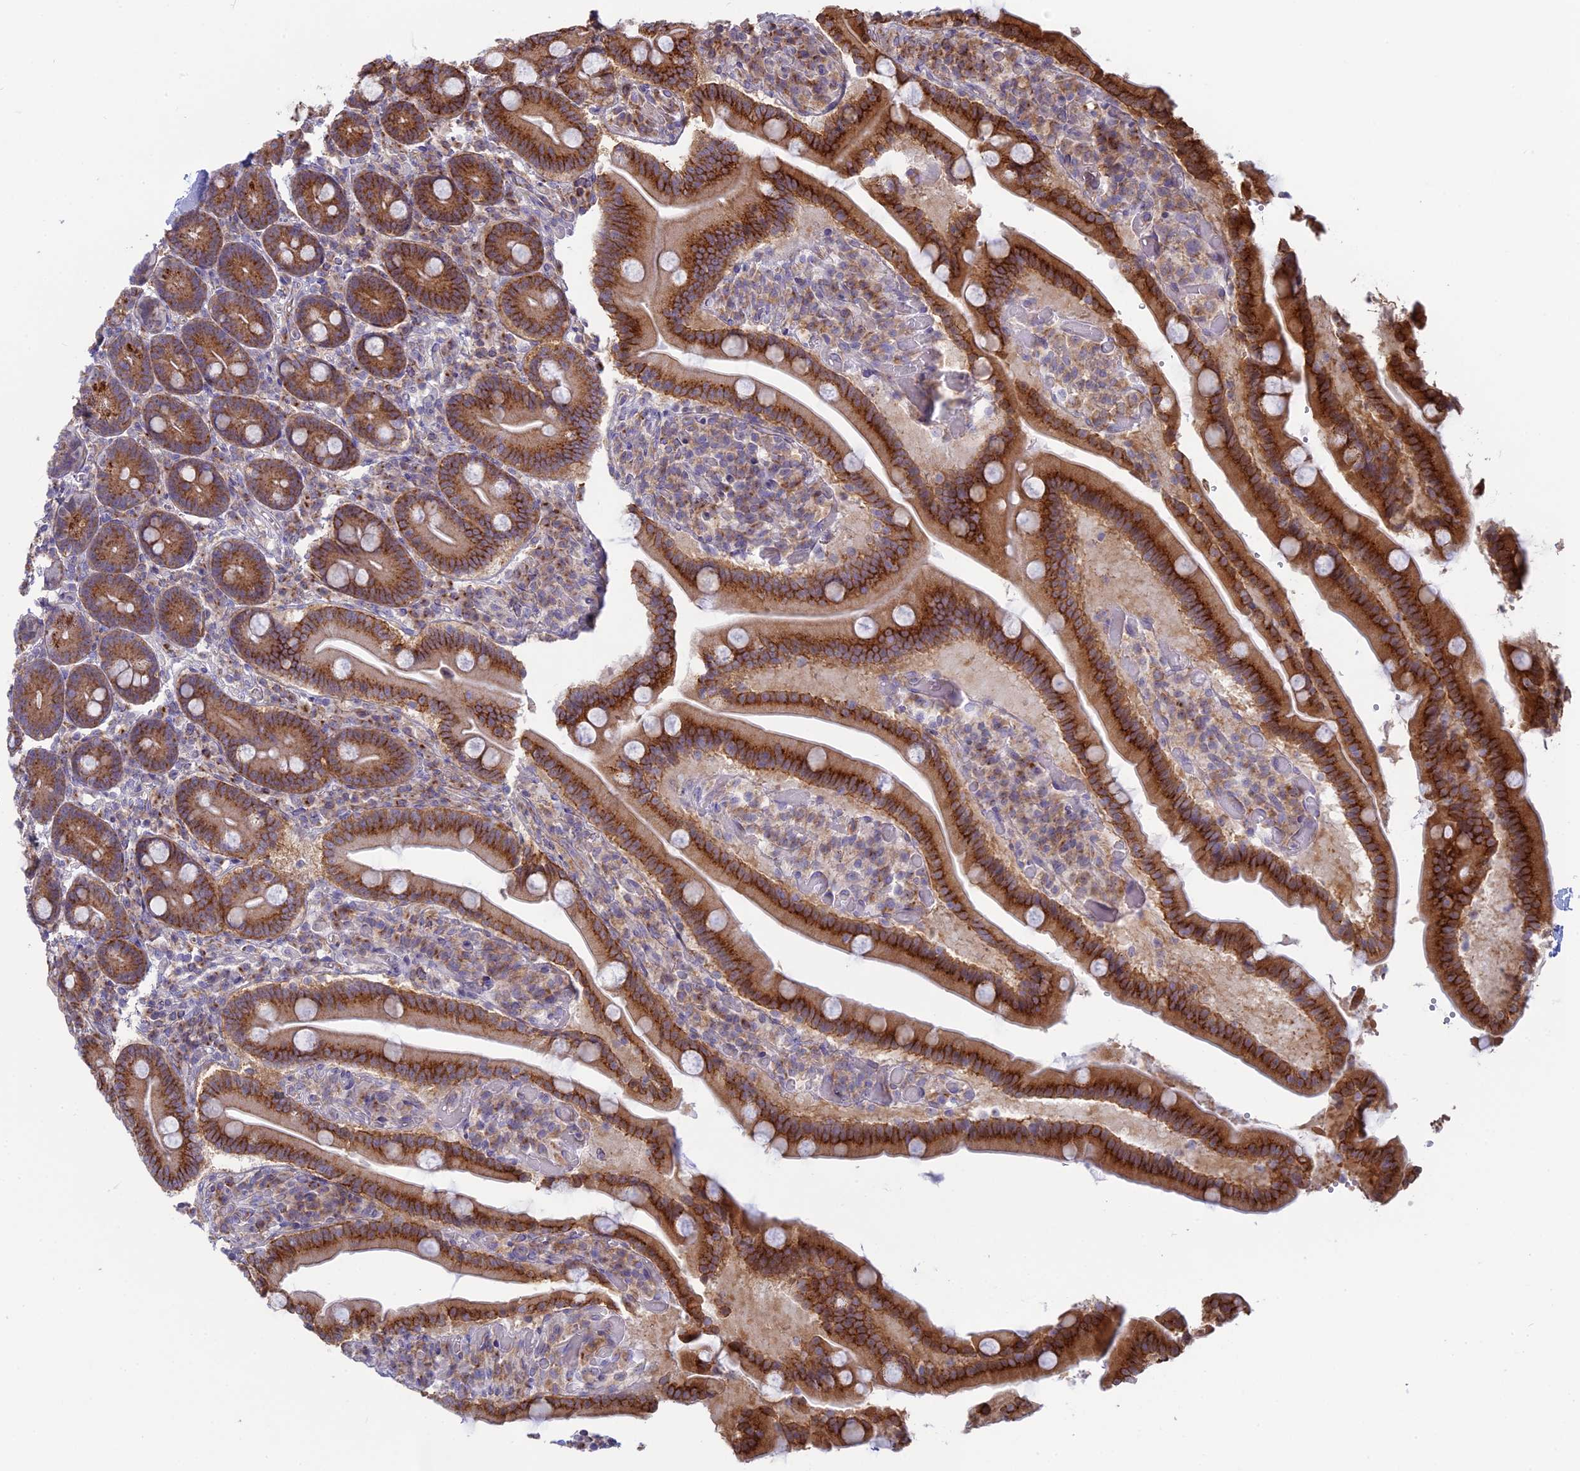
{"staining": {"intensity": "strong", "quantity": ">75%", "location": "cytoplasmic/membranous"}, "tissue": "duodenum", "cell_type": "Glandular cells", "image_type": "normal", "snomed": [{"axis": "morphology", "description": "Normal tissue, NOS"}, {"axis": "topography", "description": "Duodenum"}], "caption": "Duodenum stained with DAB (3,3'-diaminobenzidine) immunohistochemistry shows high levels of strong cytoplasmic/membranous positivity in approximately >75% of glandular cells.", "gene": "CLINT1", "patient": {"sex": "female", "age": 62}}